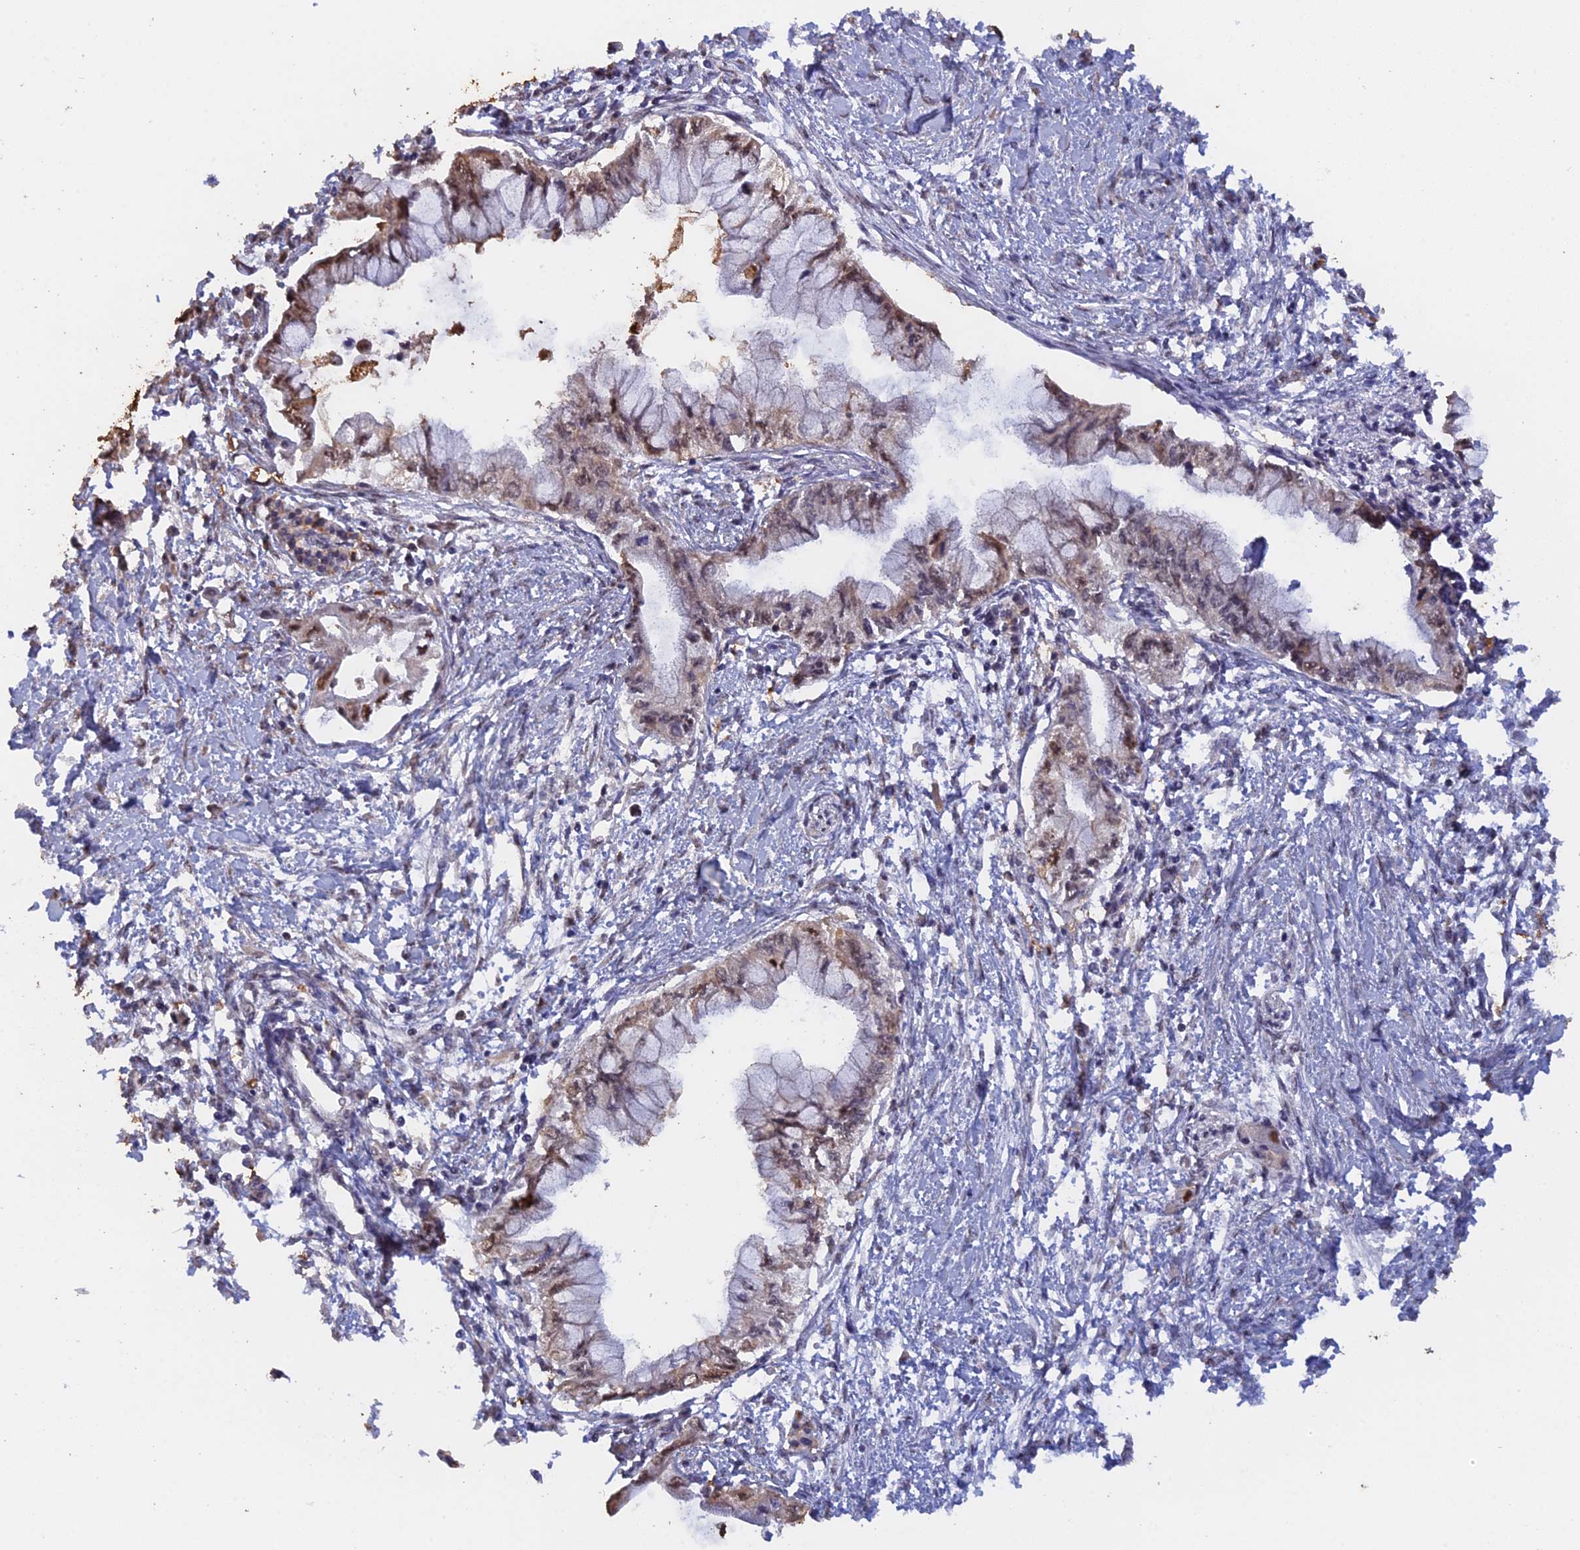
{"staining": {"intensity": "weak", "quantity": "25%-75%", "location": "nuclear"}, "tissue": "pancreatic cancer", "cell_type": "Tumor cells", "image_type": "cancer", "snomed": [{"axis": "morphology", "description": "Adenocarcinoma, NOS"}, {"axis": "topography", "description": "Pancreas"}], "caption": "High-power microscopy captured an immunohistochemistry (IHC) micrograph of adenocarcinoma (pancreatic), revealing weak nuclear positivity in approximately 25%-75% of tumor cells. Nuclei are stained in blue.", "gene": "PSMC6", "patient": {"sex": "male", "age": 48}}